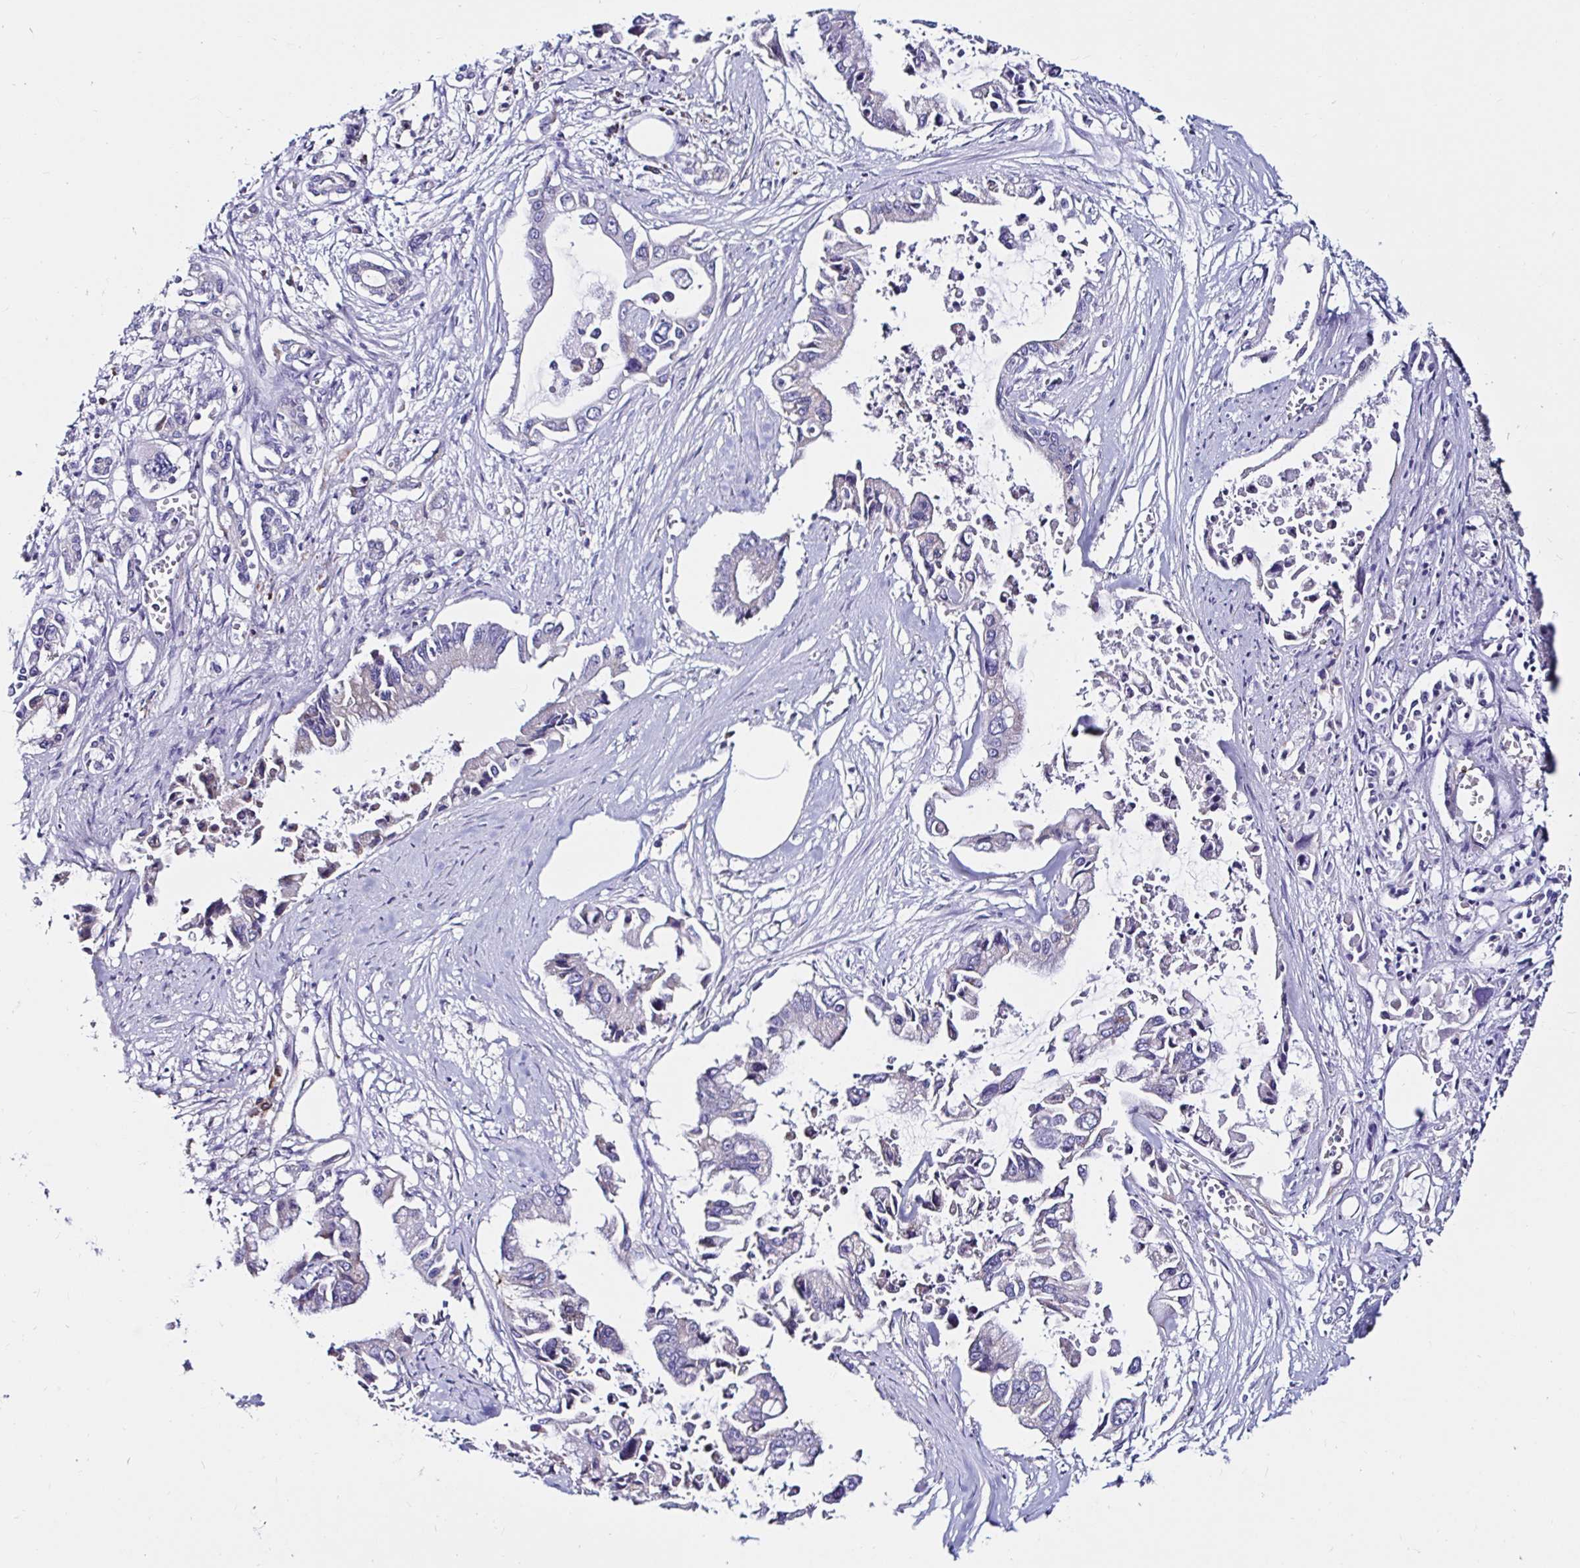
{"staining": {"intensity": "negative", "quantity": "none", "location": "none"}, "tissue": "pancreatic cancer", "cell_type": "Tumor cells", "image_type": "cancer", "snomed": [{"axis": "morphology", "description": "Adenocarcinoma, NOS"}, {"axis": "topography", "description": "Pancreas"}], "caption": "This is an IHC histopathology image of human pancreatic adenocarcinoma. There is no positivity in tumor cells.", "gene": "VSIG2", "patient": {"sex": "male", "age": 84}}